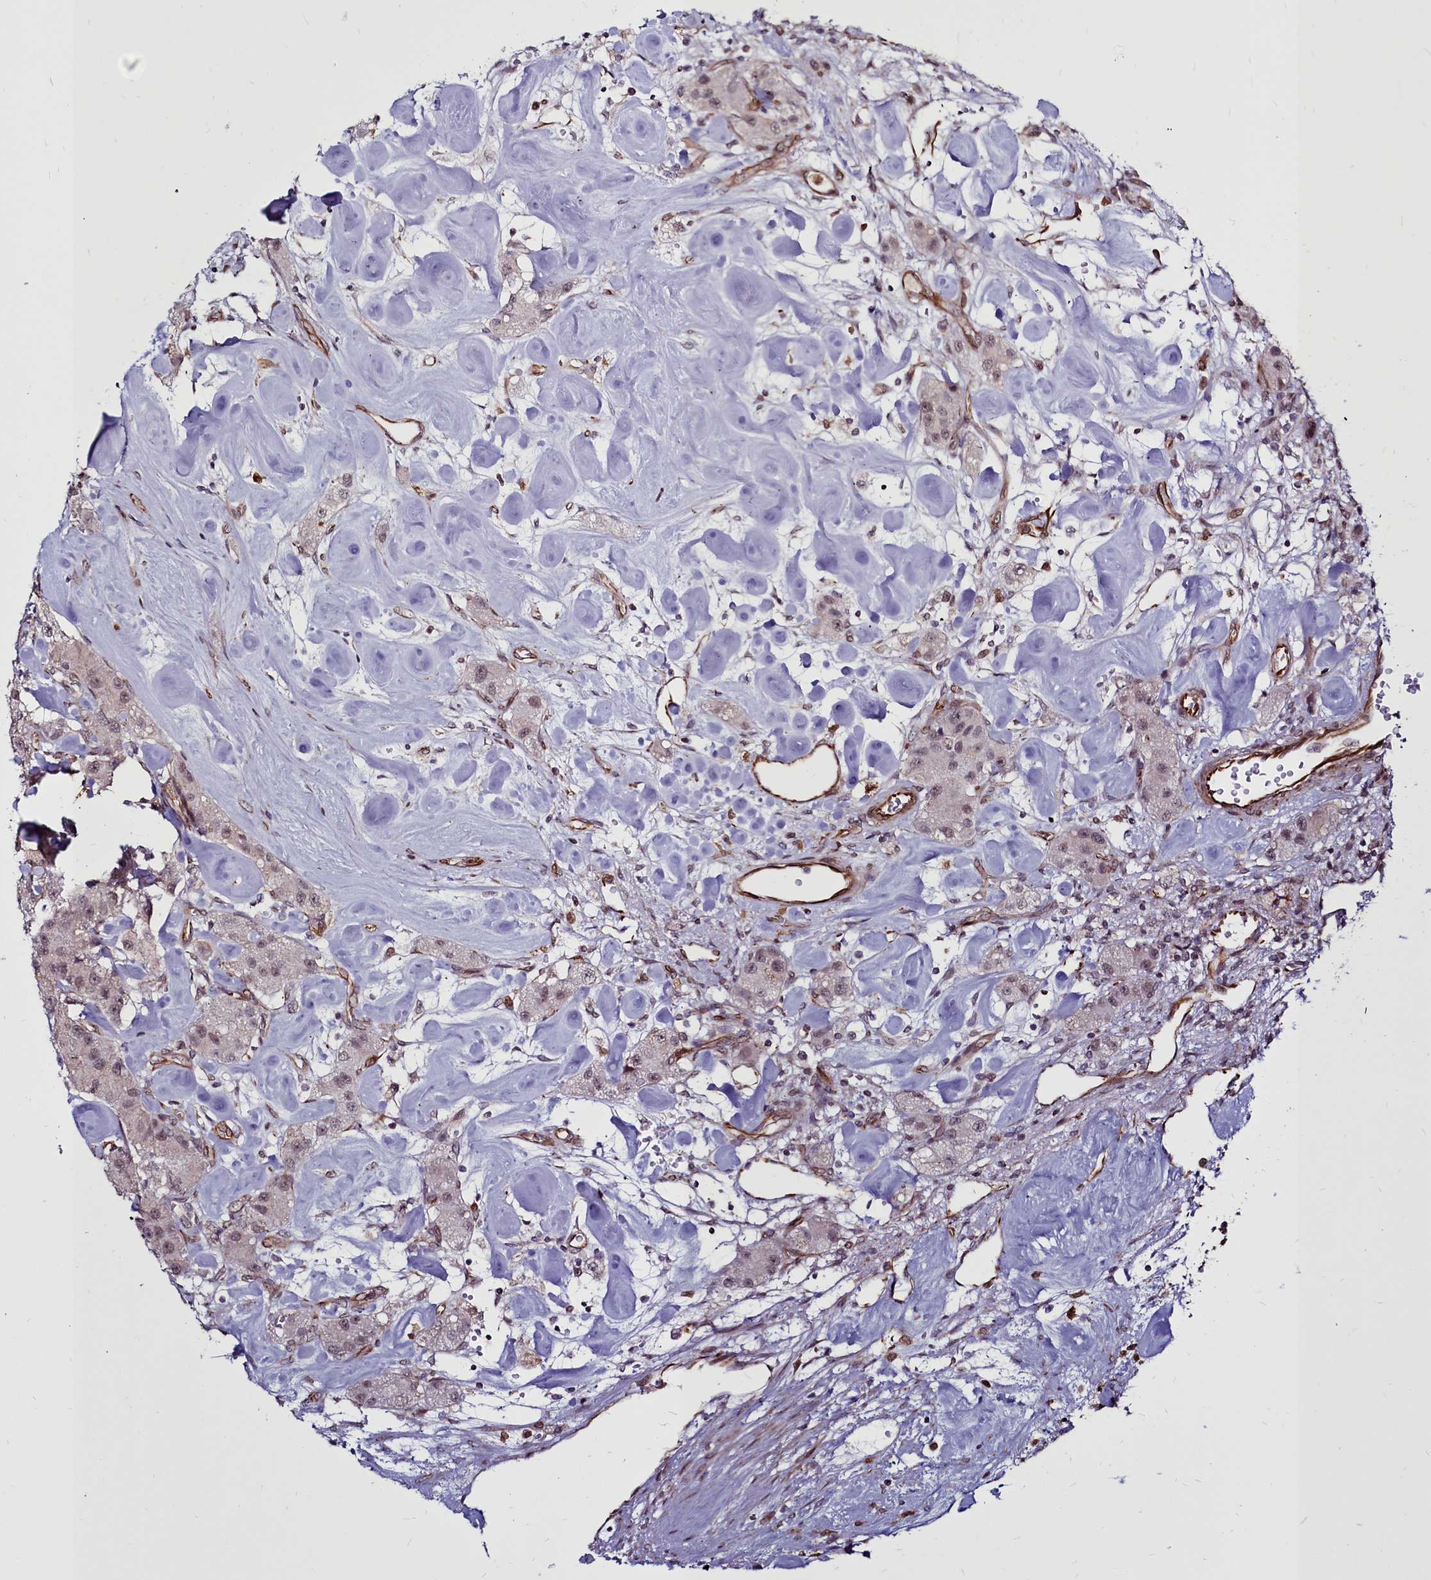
{"staining": {"intensity": "weak", "quantity": ">75%", "location": "nuclear"}, "tissue": "carcinoid", "cell_type": "Tumor cells", "image_type": "cancer", "snomed": [{"axis": "morphology", "description": "Carcinoid, malignant, NOS"}, {"axis": "topography", "description": "Pancreas"}], "caption": "This micrograph shows malignant carcinoid stained with IHC to label a protein in brown. The nuclear of tumor cells show weak positivity for the protein. Nuclei are counter-stained blue.", "gene": "CLK3", "patient": {"sex": "male", "age": 41}}